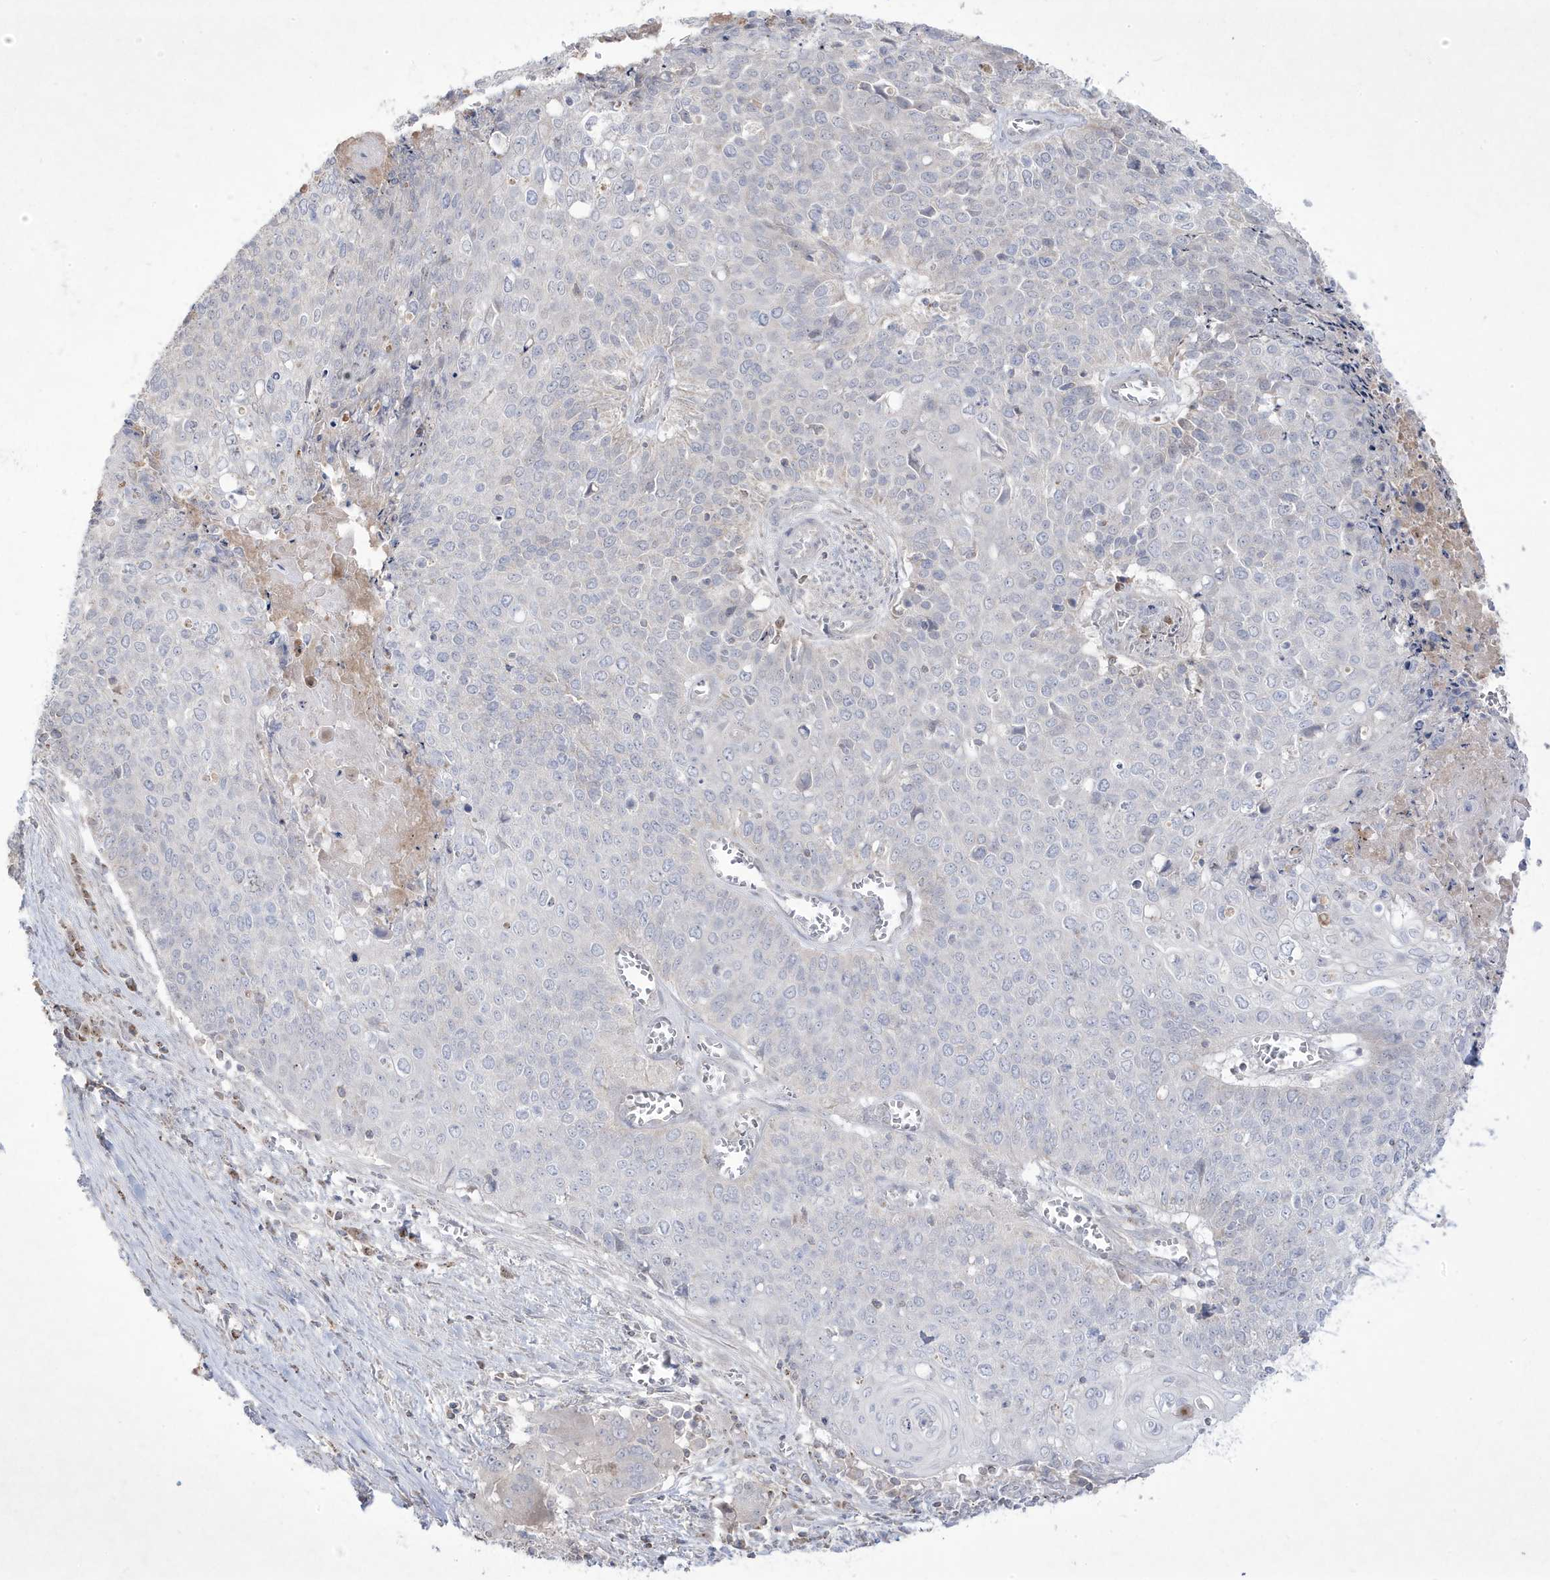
{"staining": {"intensity": "negative", "quantity": "none", "location": "none"}, "tissue": "cervical cancer", "cell_type": "Tumor cells", "image_type": "cancer", "snomed": [{"axis": "morphology", "description": "Squamous cell carcinoma, NOS"}, {"axis": "topography", "description": "Cervix"}], "caption": "Tumor cells are negative for protein expression in human squamous cell carcinoma (cervical).", "gene": "ADAMTSL3", "patient": {"sex": "female", "age": 39}}